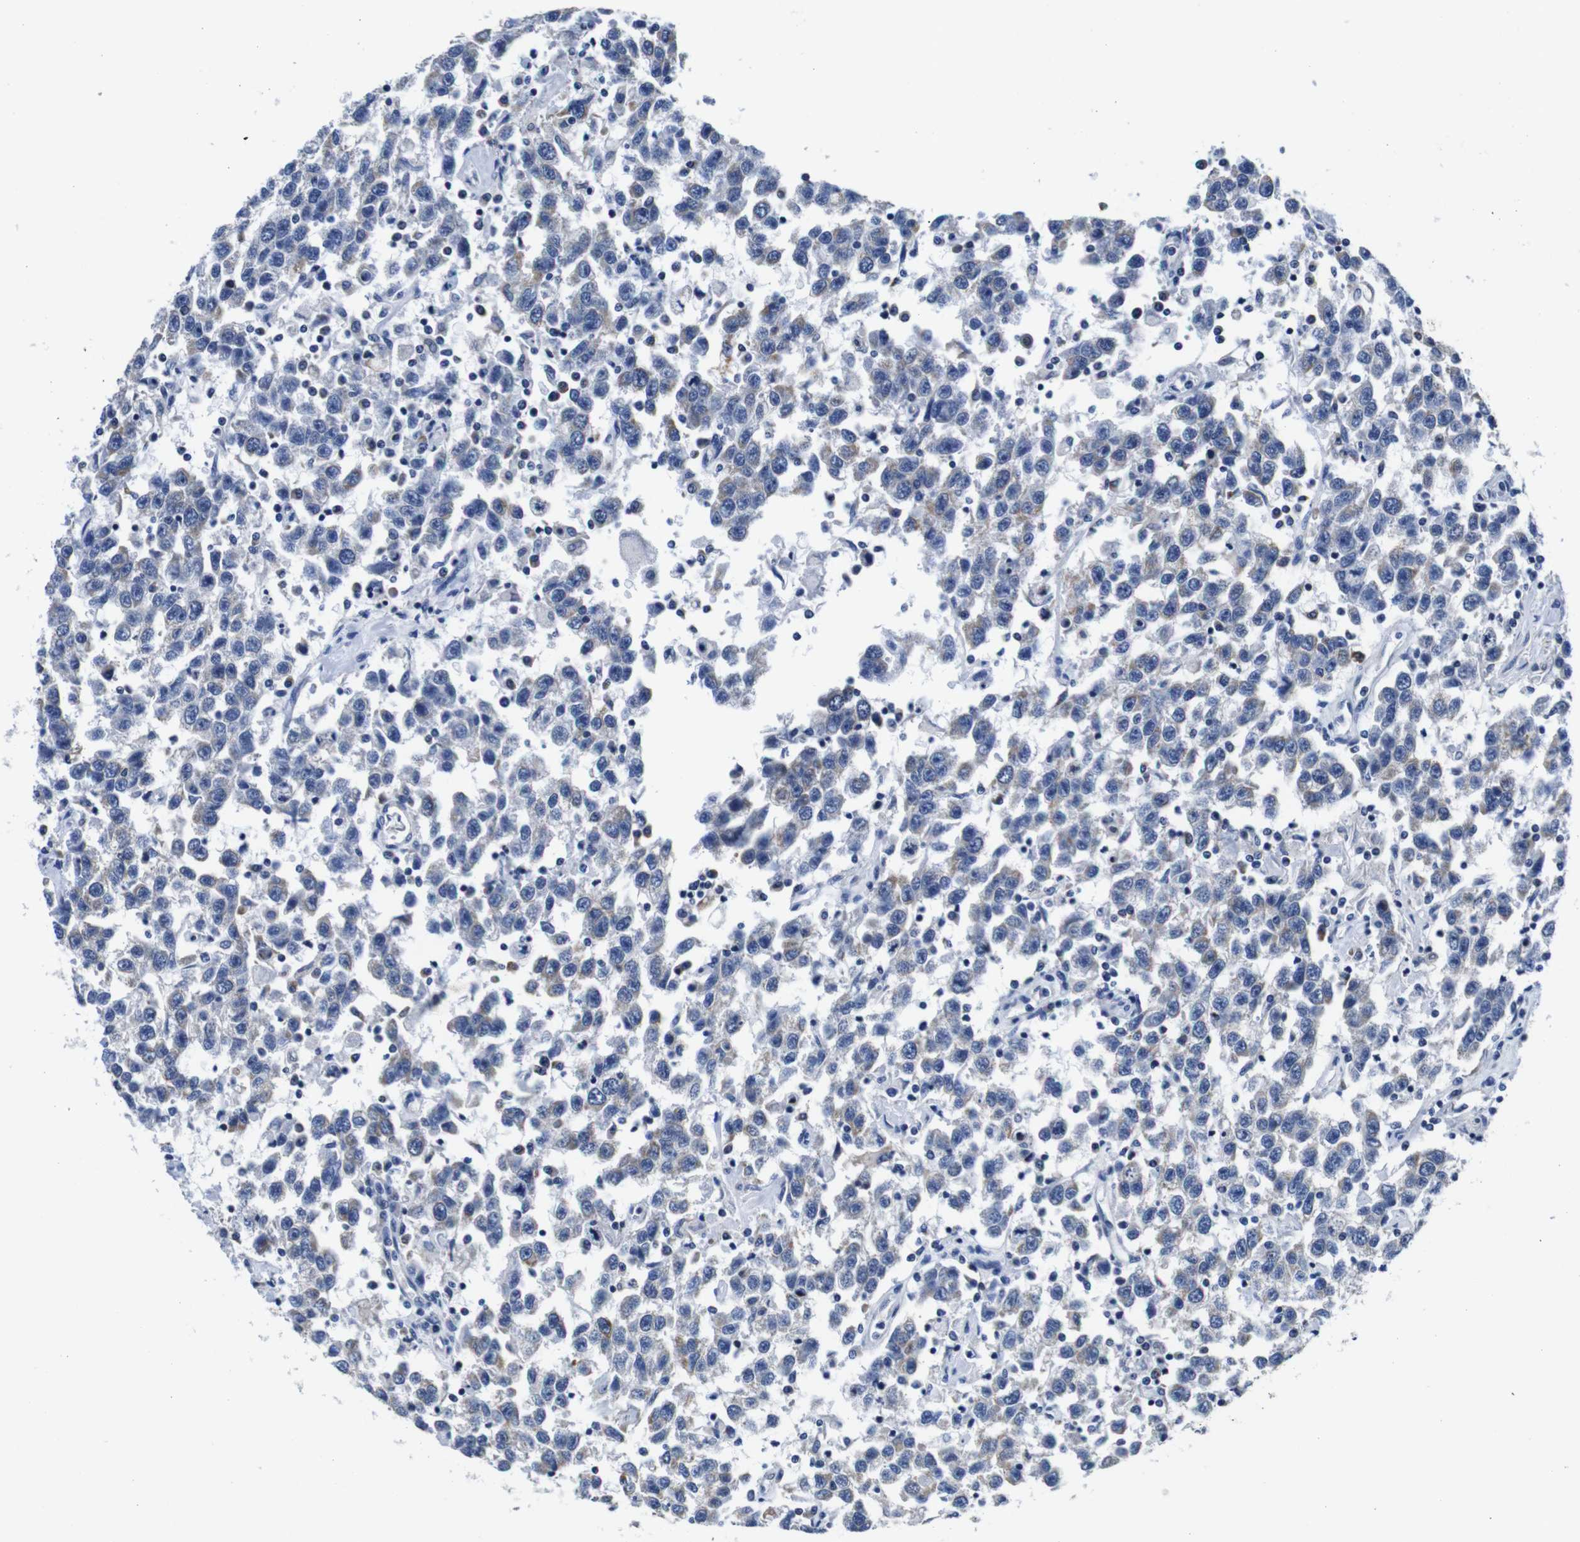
{"staining": {"intensity": "weak", "quantity": "<25%", "location": "cytoplasmic/membranous"}, "tissue": "testis cancer", "cell_type": "Tumor cells", "image_type": "cancer", "snomed": [{"axis": "morphology", "description": "Seminoma, NOS"}, {"axis": "topography", "description": "Testis"}], "caption": "A high-resolution micrograph shows immunohistochemistry (IHC) staining of testis cancer, which reveals no significant staining in tumor cells.", "gene": "SNX19", "patient": {"sex": "male", "age": 41}}